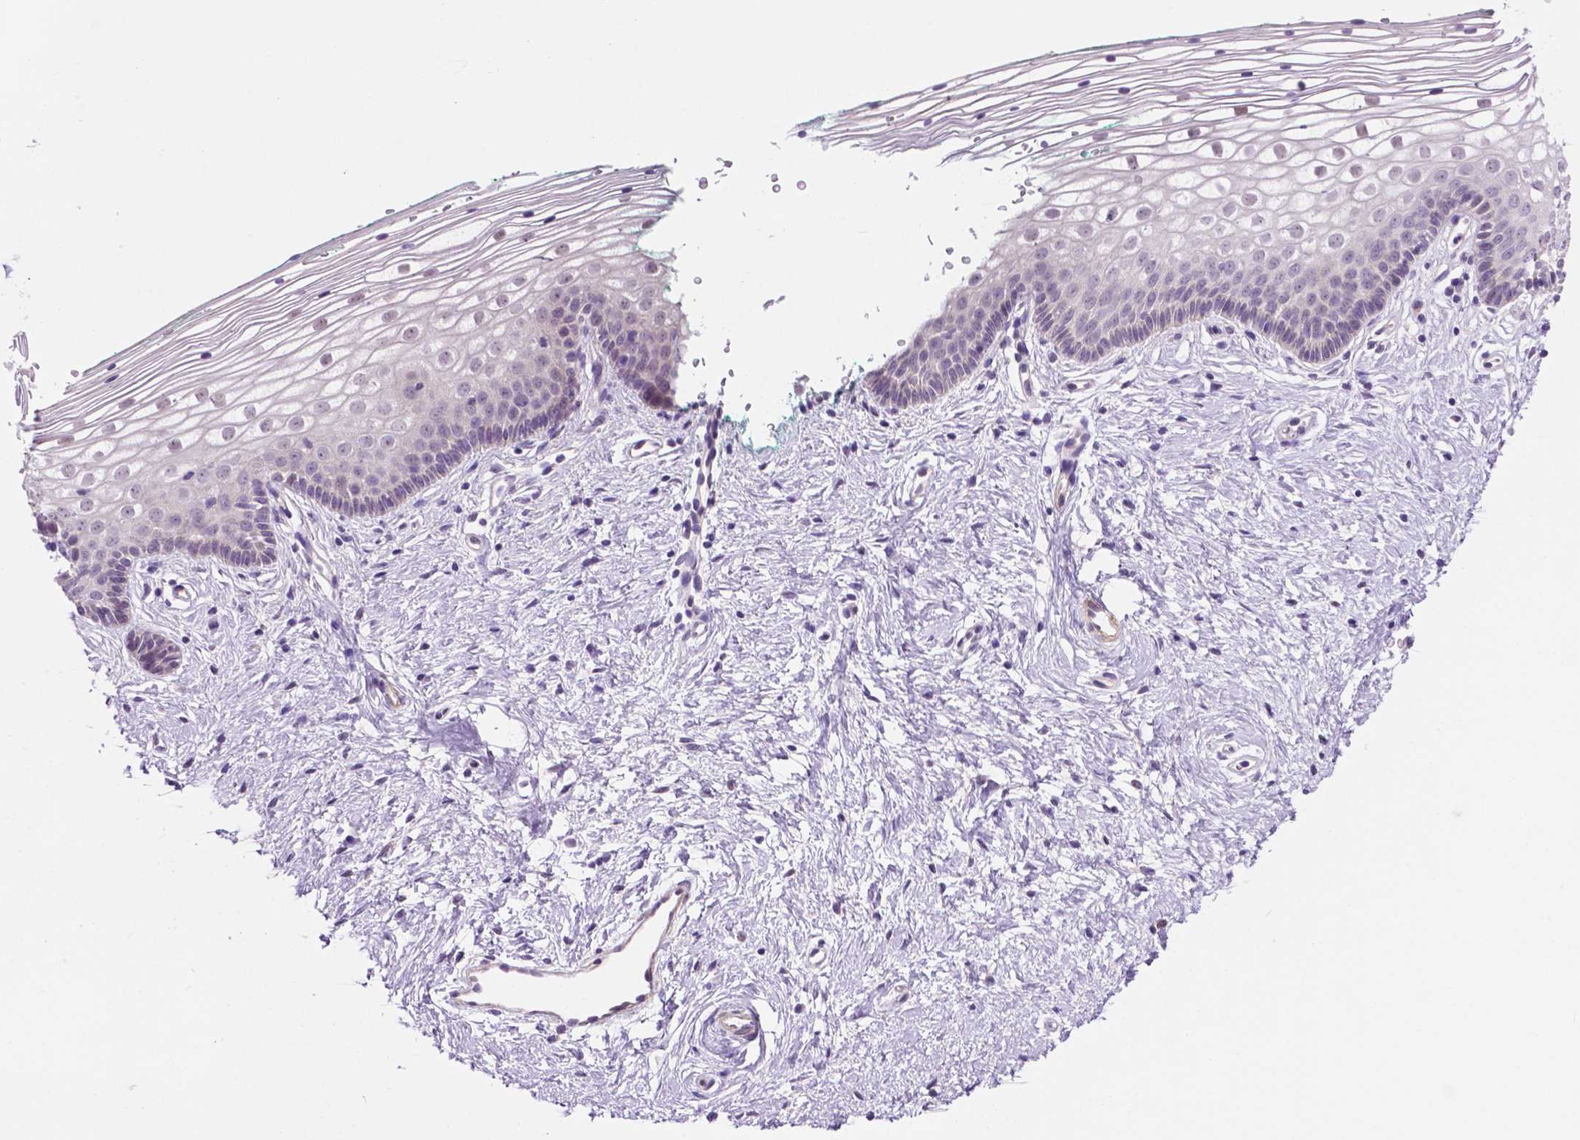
{"staining": {"intensity": "negative", "quantity": "none", "location": "none"}, "tissue": "vagina", "cell_type": "Squamous epithelial cells", "image_type": "normal", "snomed": [{"axis": "morphology", "description": "Normal tissue, NOS"}, {"axis": "topography", "description": "Vagina"}], "caption": "The micrograph demonstrates no staining of squamous epithelial cells in benign vagina. The staining is performed using DAB brown chromogen with nuclei counter-stained in using hematoxylin.", "gene": "ACY3", "patient": {"sex": "female", "age": 36}}